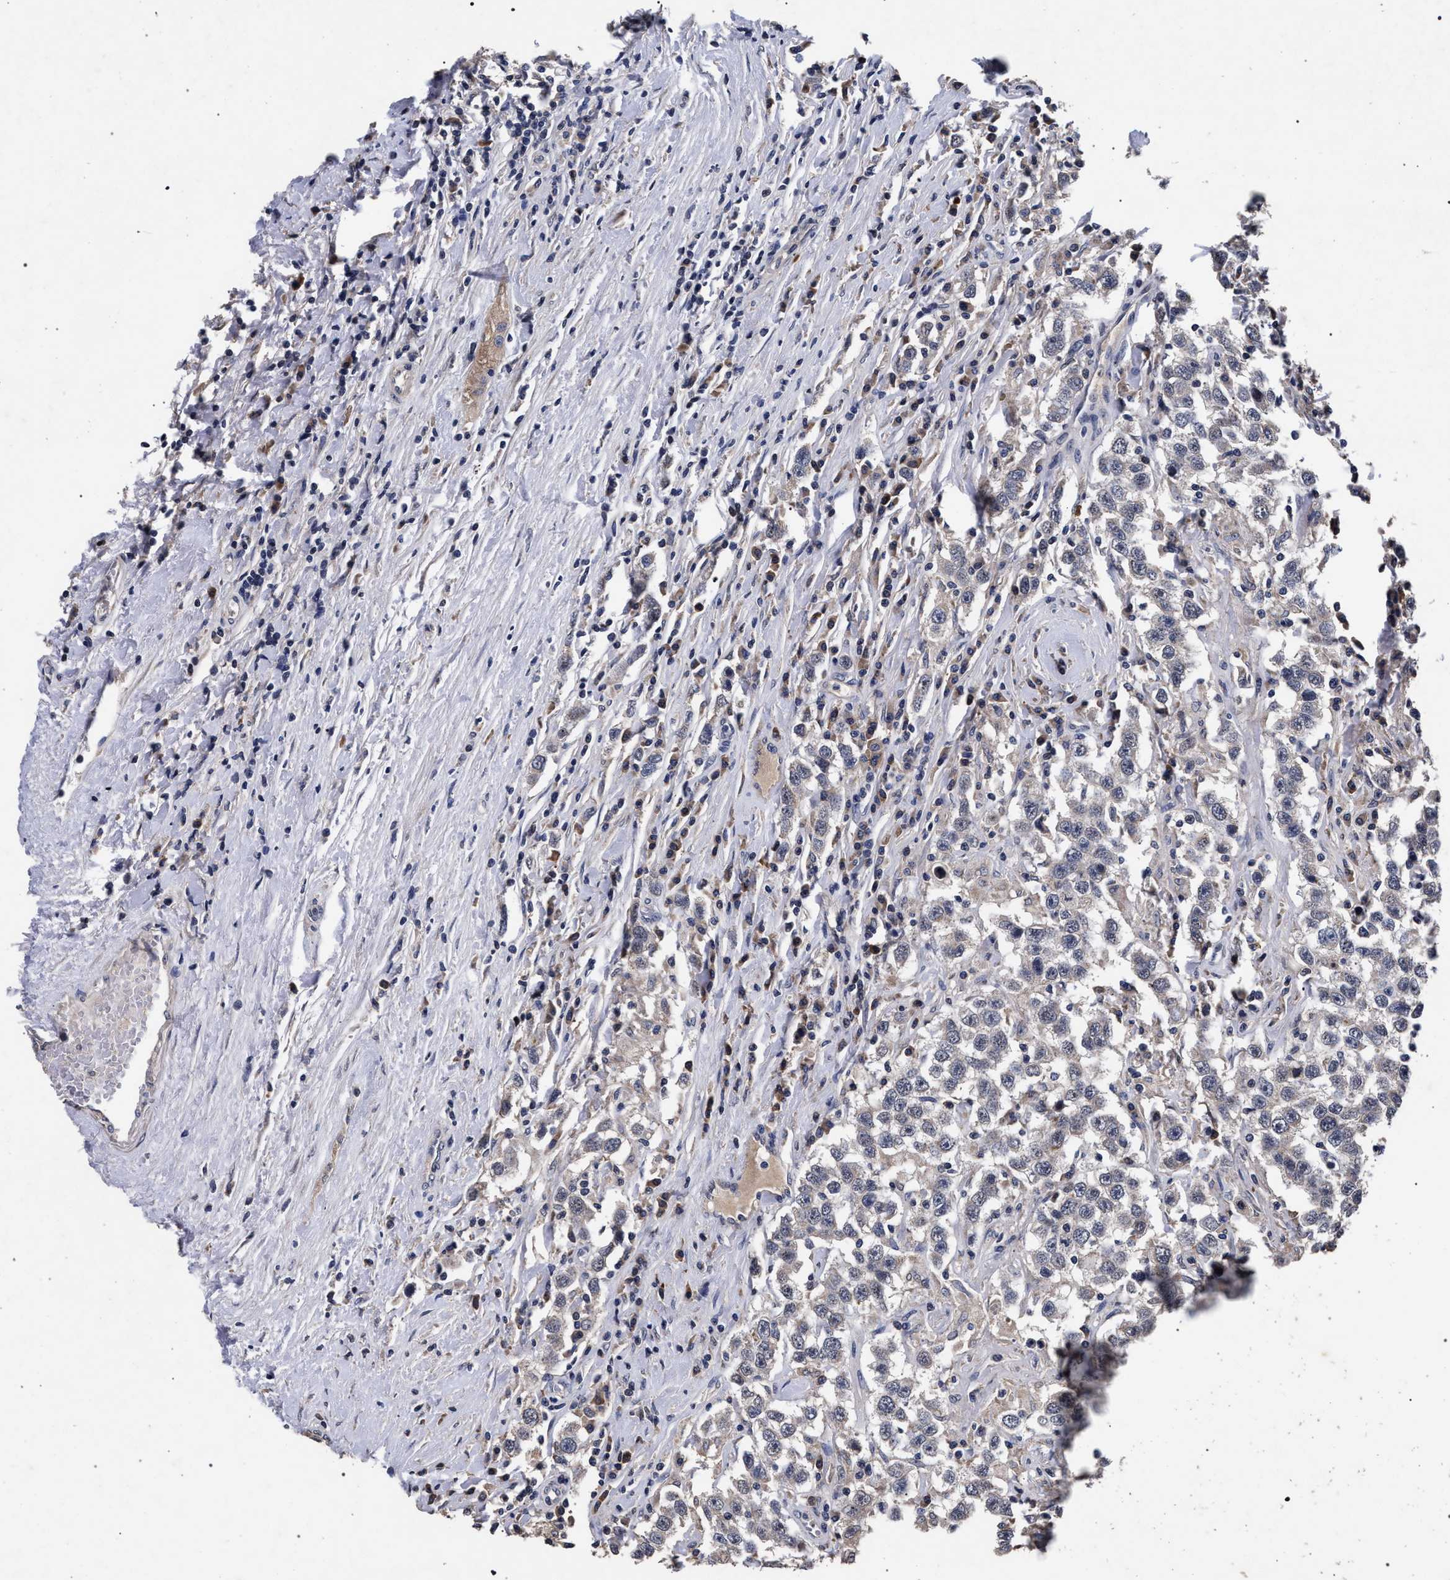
{"staining": {"intensity": "negative", "quantity": "none", "location": "none"}, "tissue": "testis cancer", "cell_type": "Tumor cells", "image_type": "cancer", "snomed": [{"axis": "morphology", "description": "Seminoma, NOS"}, {"axis": "topography", "description": "Testis"}], "caption": "Immunohistochemistry histopathology image of neoplastic tissue: human testis cancer stained with DAB (3,3'-diaminobenzidine) exhibits no significant protein expression in tumor cells.", "gene": "CFAP95", "patient": {"sex": "male", "age": 41}}